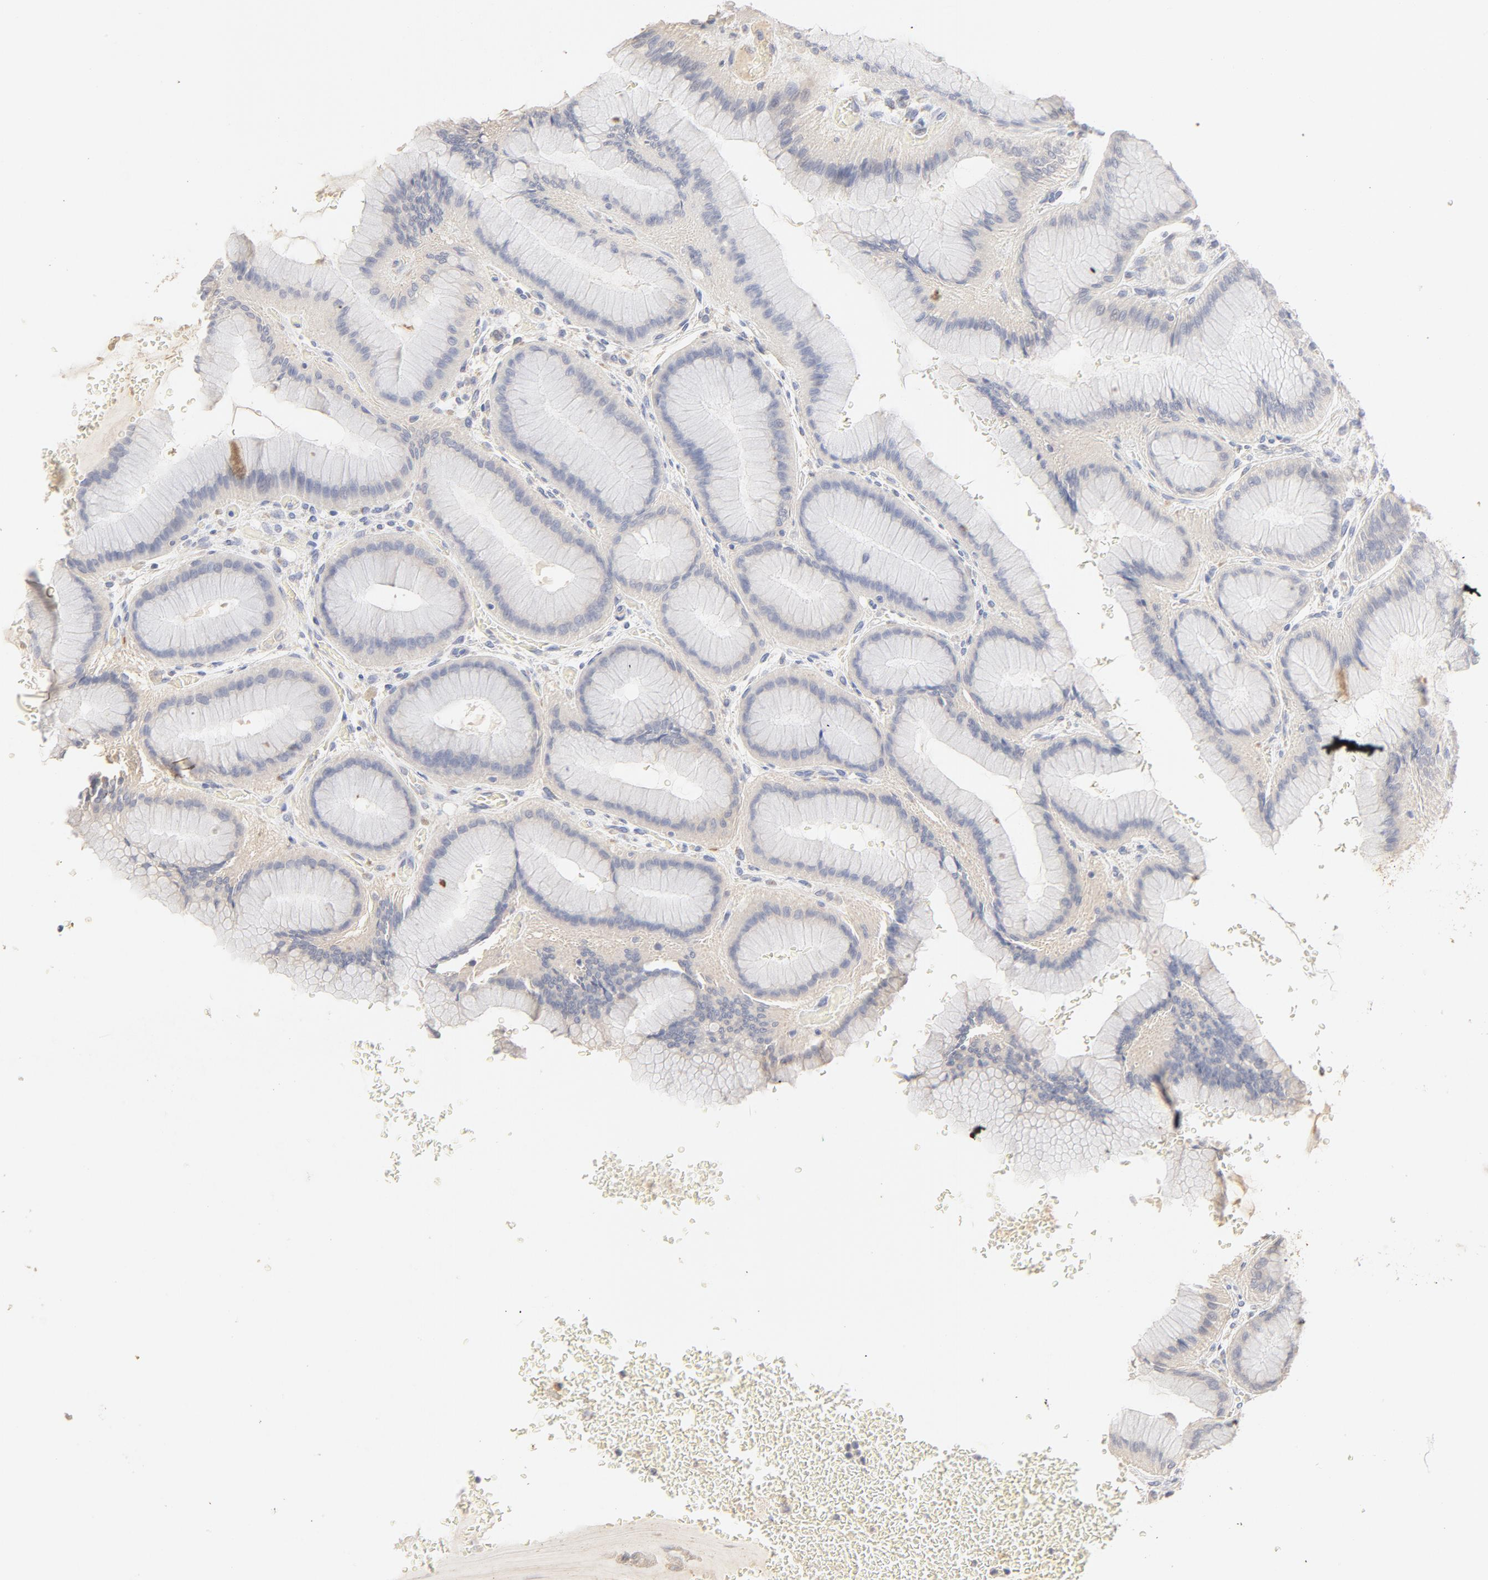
{"staining": {"intensity": "negative", "quantity": "none", "location": "none"}, "tissue": "stomach", "cell_type": "Glandular cells", "image_type": "normal", "snomed": [{"axis": "morphology", "description": "Normal tissue, NOS"}, {"axis": "morphology", "description": "Adenocarcinoma, NOS"}, {"axis": "topography", "description": "Stomach"}, {"axis": "topography", "description": "Stomach, lower"}], "caption": "This is an IHC micrograph of unremarkable human stomach. There is no staining in glandular cells.", "gene": "FCGBP", "patient": {"sex": "female", "age": 65}}